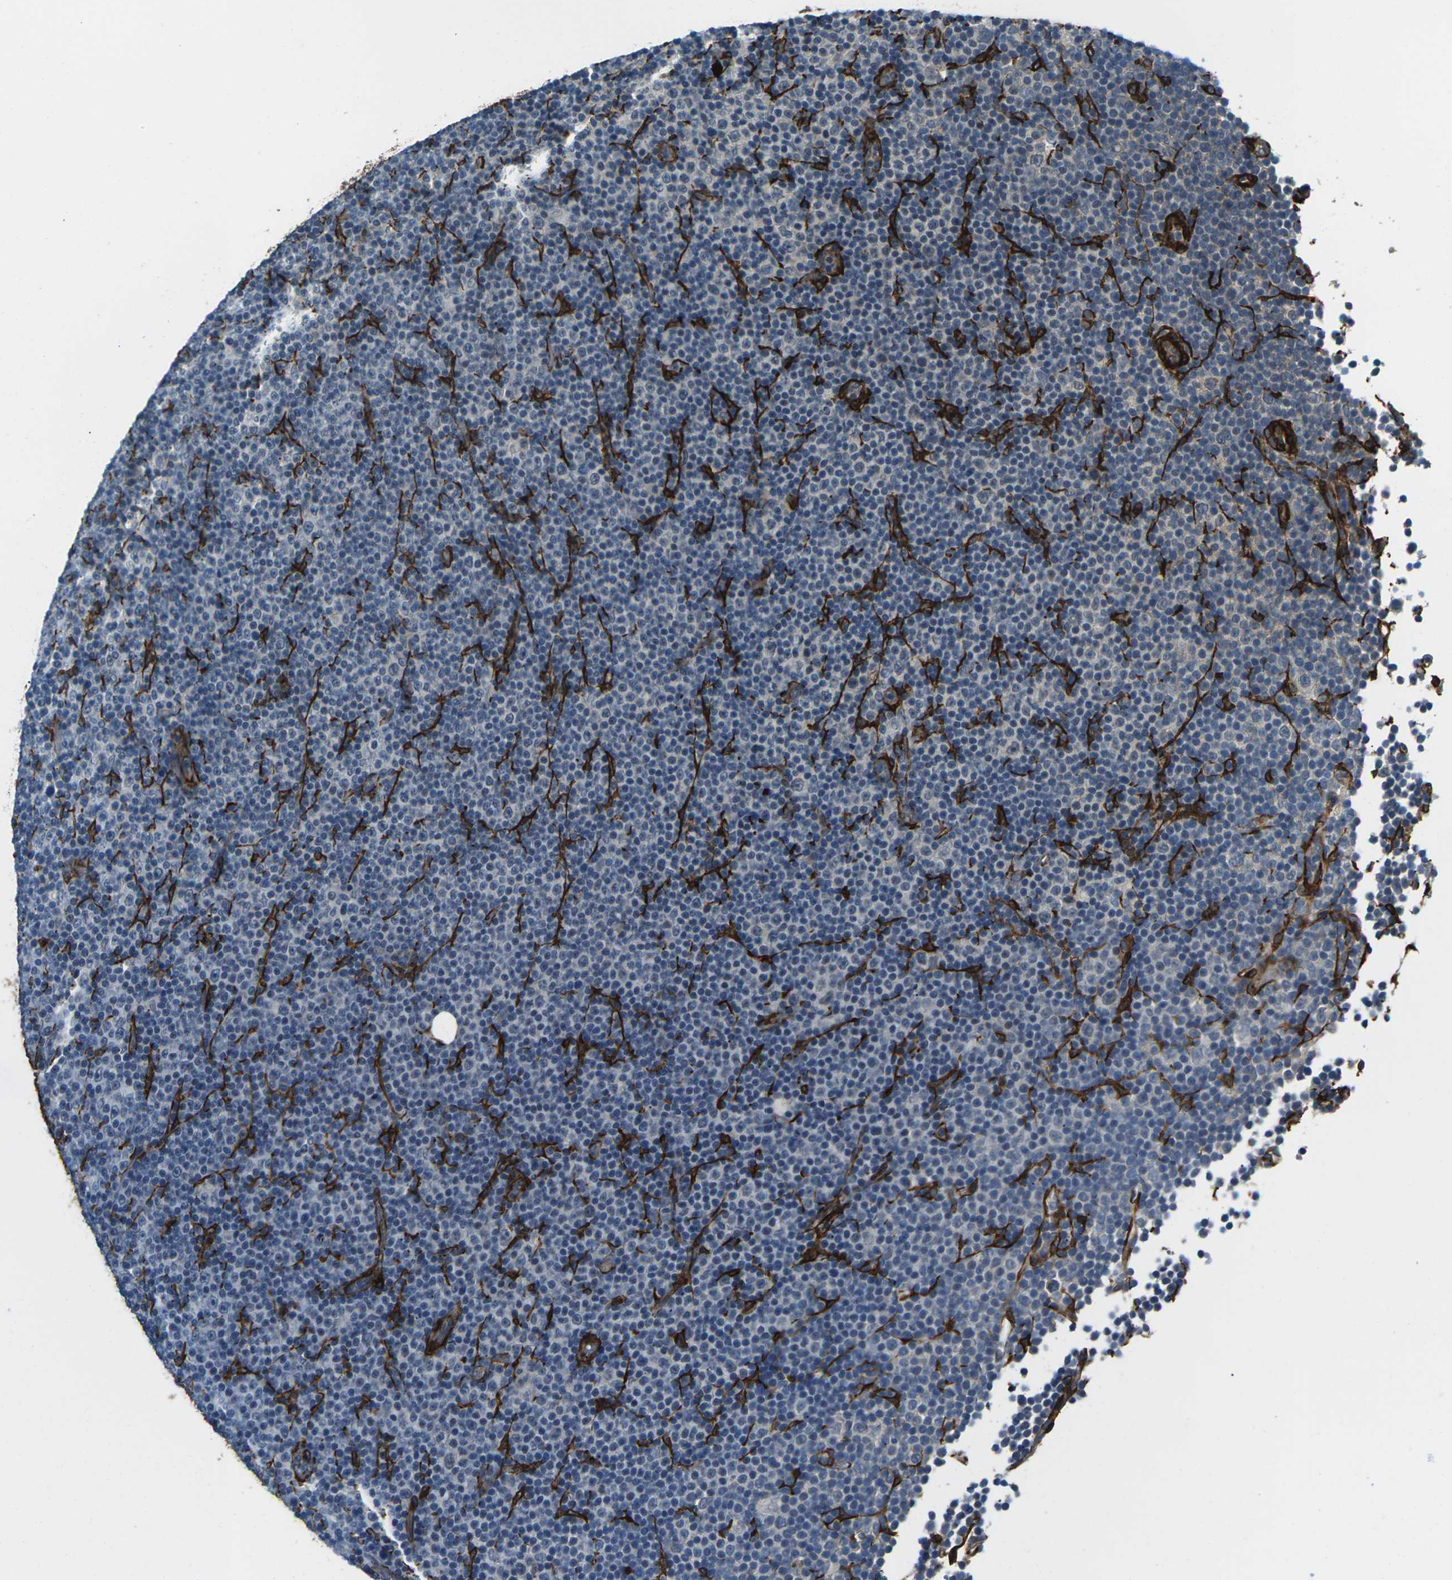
{"staining": {"intensity": "negative", "quantity": "none", "location": "none"}, "tissue": "lymphoma", "cell_type": "Tumor cells", "image_type": "cancer", "snomed": [{"axis": "morphology", "description": "Malignant lymphoma, non-Hodgkin's type, Low grade"}, {"axis": "topography", "description": "Lymph node"}], "caption": "A micrograph of human malignant lymphoma, non-Hodgkin's type (low-grade) is negative for staining in tumor cells.", "gene": "GRAMD1C", "patient": {"sex": "female", "age": 67}}